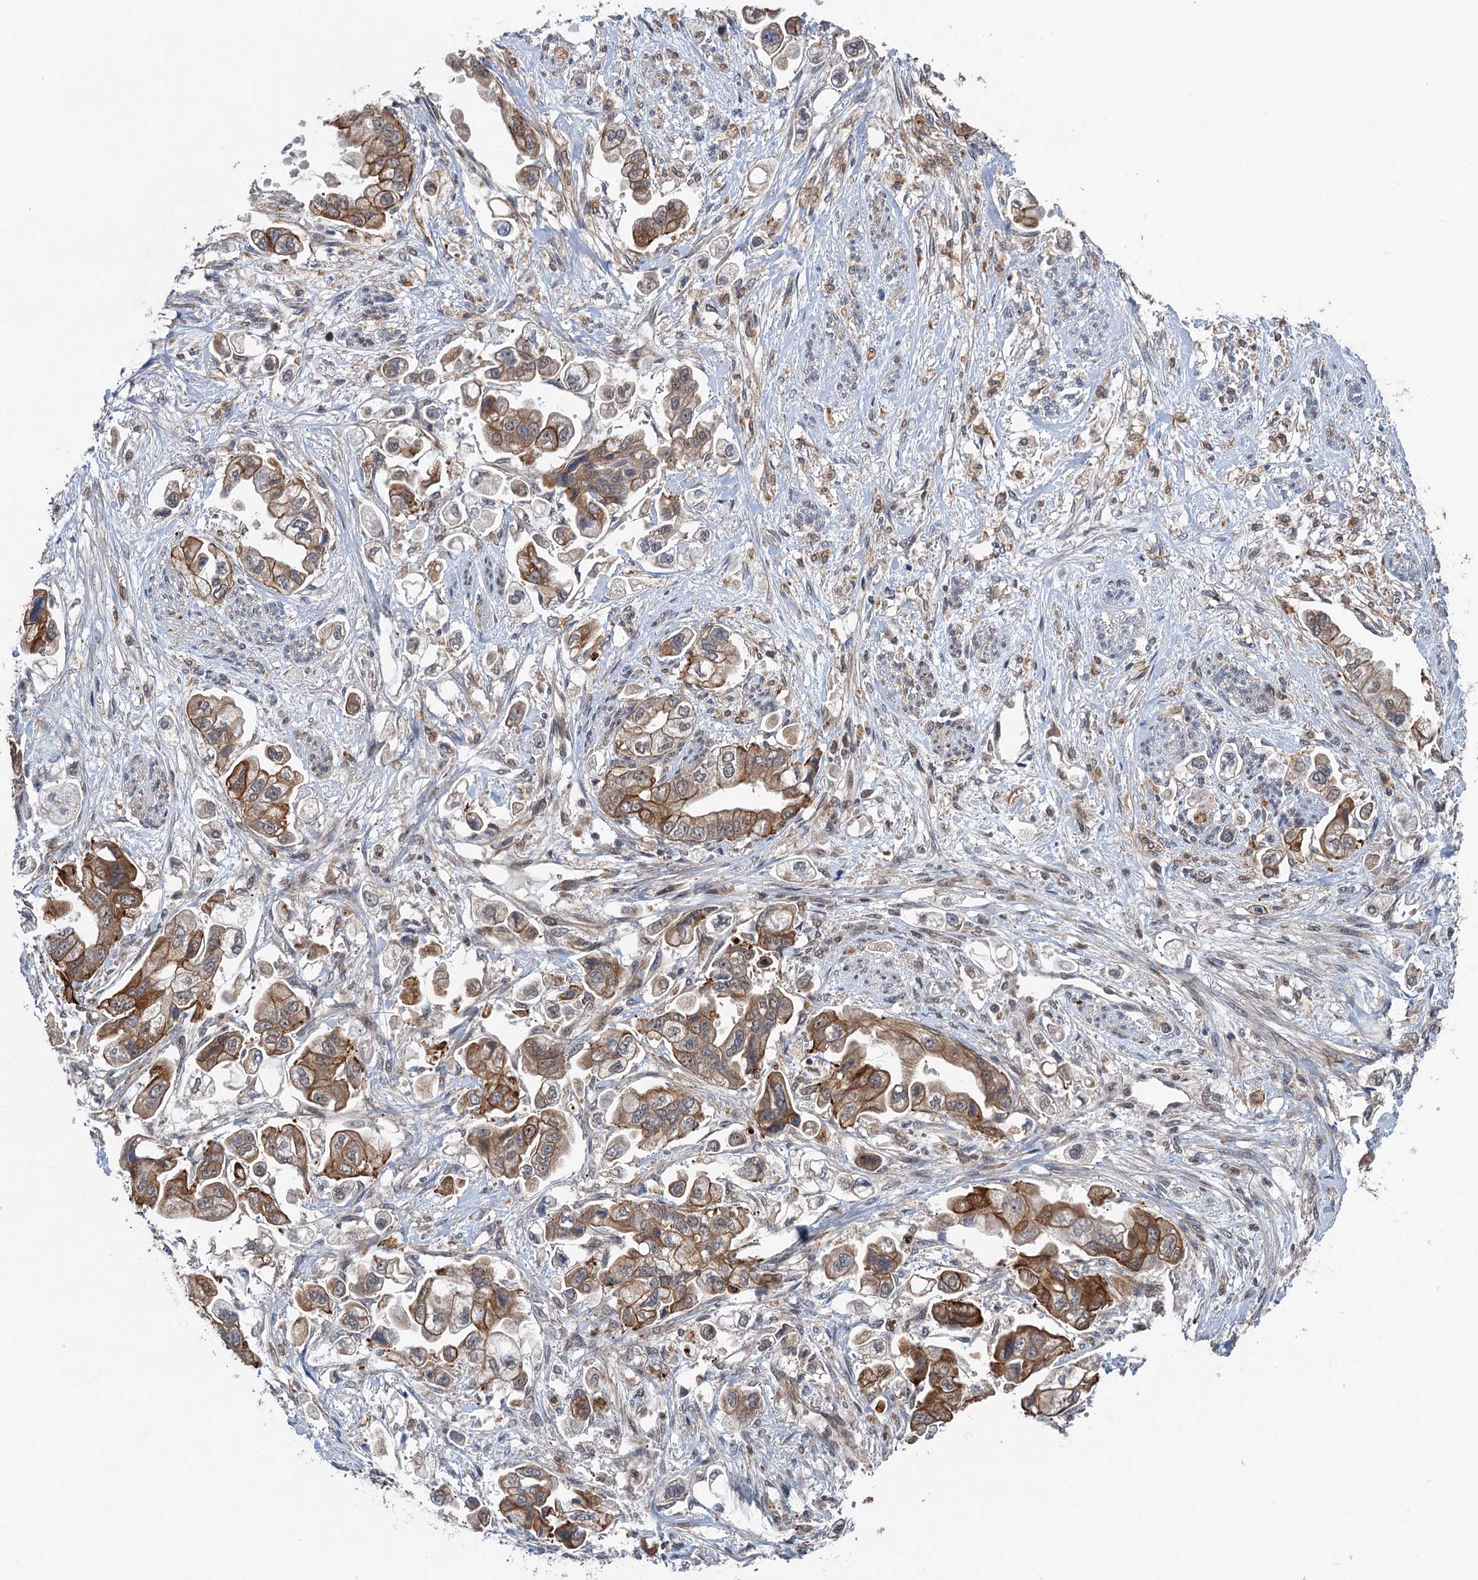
{"staining": {"intensity": "moderate", "quantity": ">75%", "location": "cytoplasmic/membranous"}, "tissue": "stomach cancer", "cell_type": "Tumor cells", "image_type": "cancer", "snomed": [{"axis": "morphology", "description": "Adenocarcinoma, NOS"}, {"axis": "topography", "description": "Stomach"}], "caption": "An image showing moderate cytoplasmic/membranous staining in about >75% of tumor cells in stomach adenocarcinoma, as visualized by brown immunohistochemical staining.", "gene": "TTC31", "patient": {"sex": "male", "age": 62}}